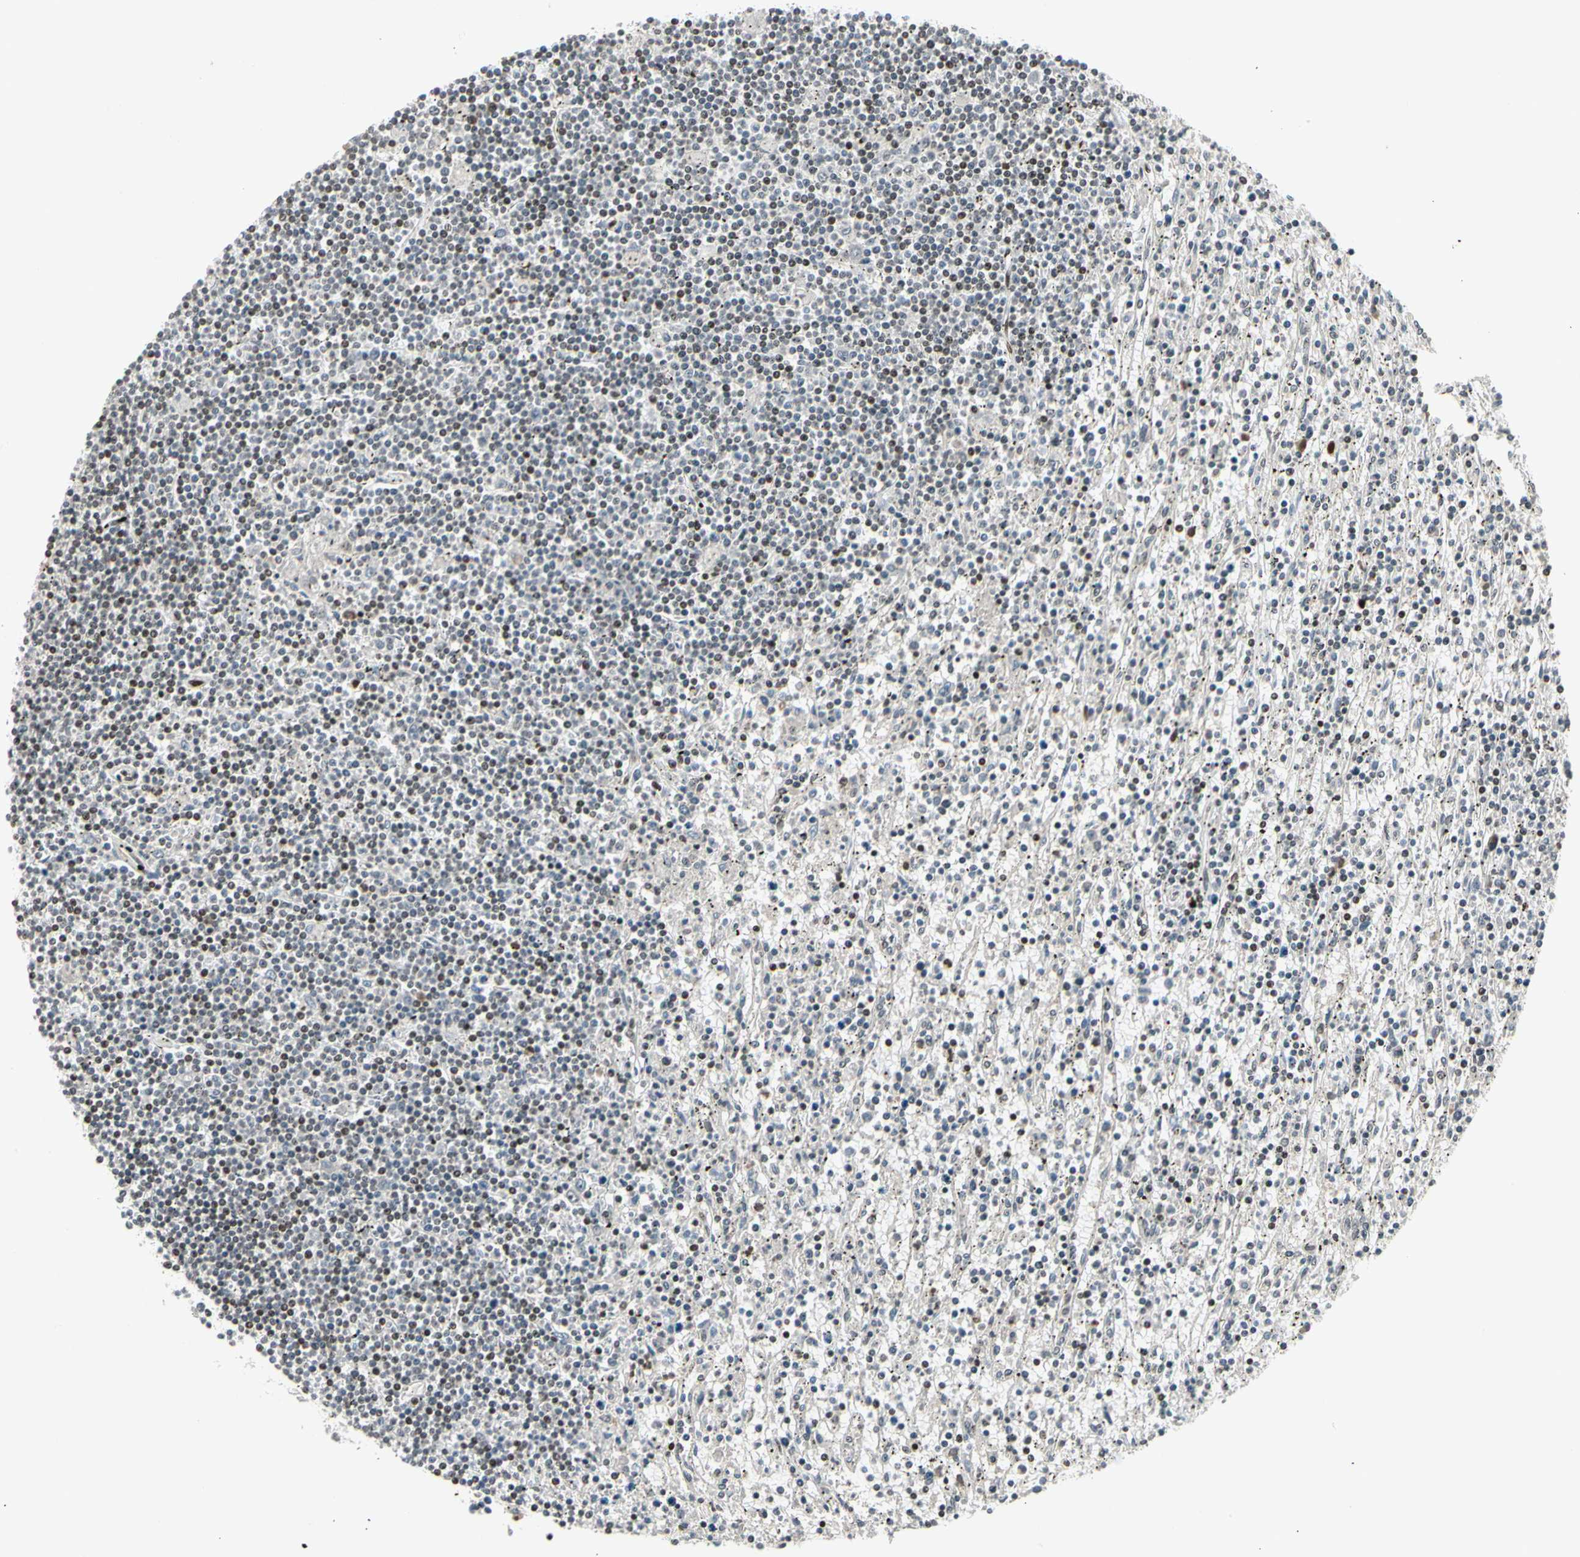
{"staining": {"intensity": "moderate", "quantity": "<25%", "location": "nuclear"}, "tissue": "lymphoma", "cell_type": "Tumor cells", "image_type": "cancer", "snomed": [{"axis": "morphology", "description": "Malignant lymphoma, non-Hodgkin's type, Low grade"}, {"axis": "topography", "description": "Spleen"}], "caption": "Tumor cells reveal low levels of moderate nuclear positivity in about <25% of cells in low-grade malignant lymphoma, non-Hodgkin's type.", "gene": "FOXJ2", "patient": {"sex": "male", "age": 76}}